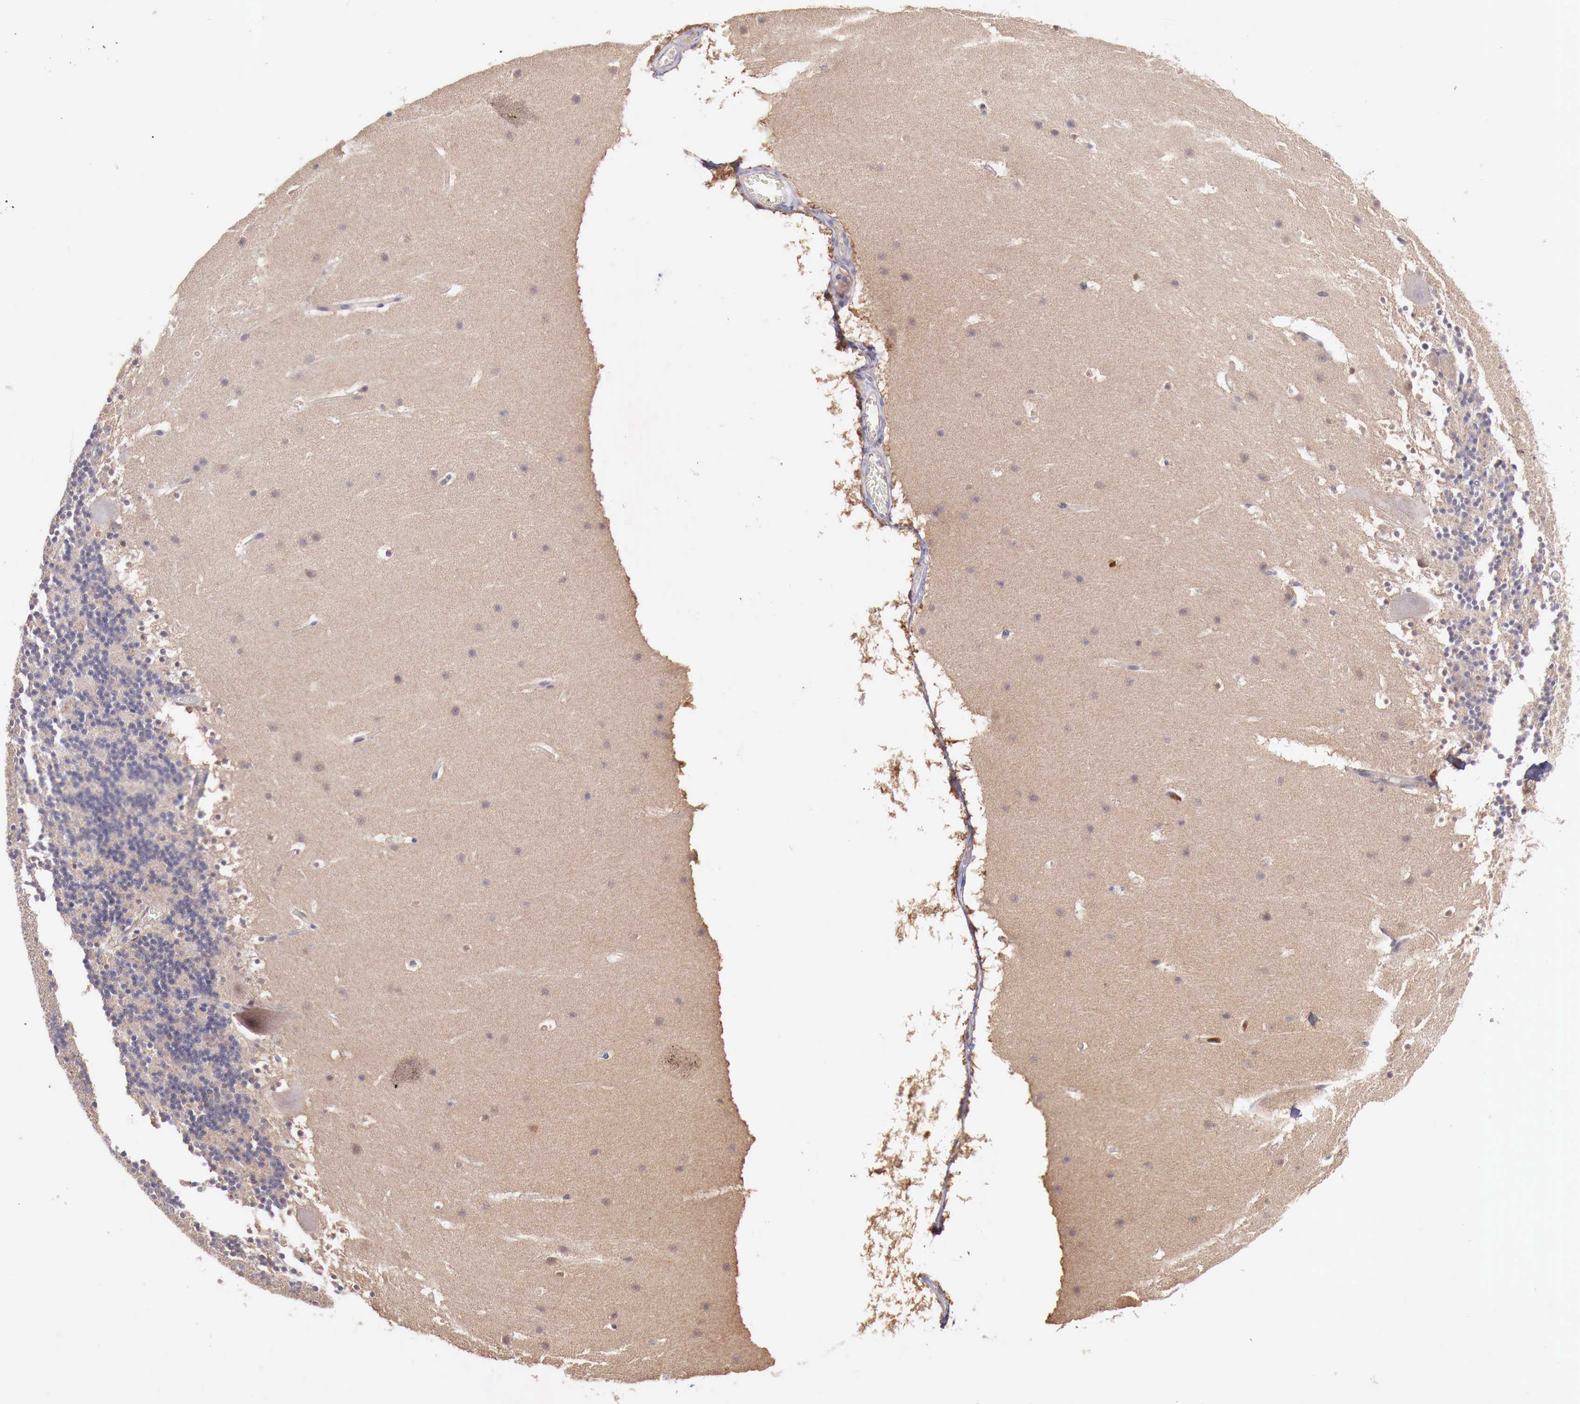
{"staining": {"intensity": "negative", "quantity": "none", "location": "none"}, "tissue": "cerebellum", "cell_type": "Cells in granular layer", "image_type": "normal", "snomed": [{"axis": "morphology", "description": "Normal tissue, NOS"}, {"axis": "topography", "description": "Cerebellum"}], "caption": "This is an immunohistochemistry histopathology image of unremarkable cerebellum. There is no positivity in cells in granular layer.", "gene": "GAB2", "patient": {"sex": "male", "age": 45}}